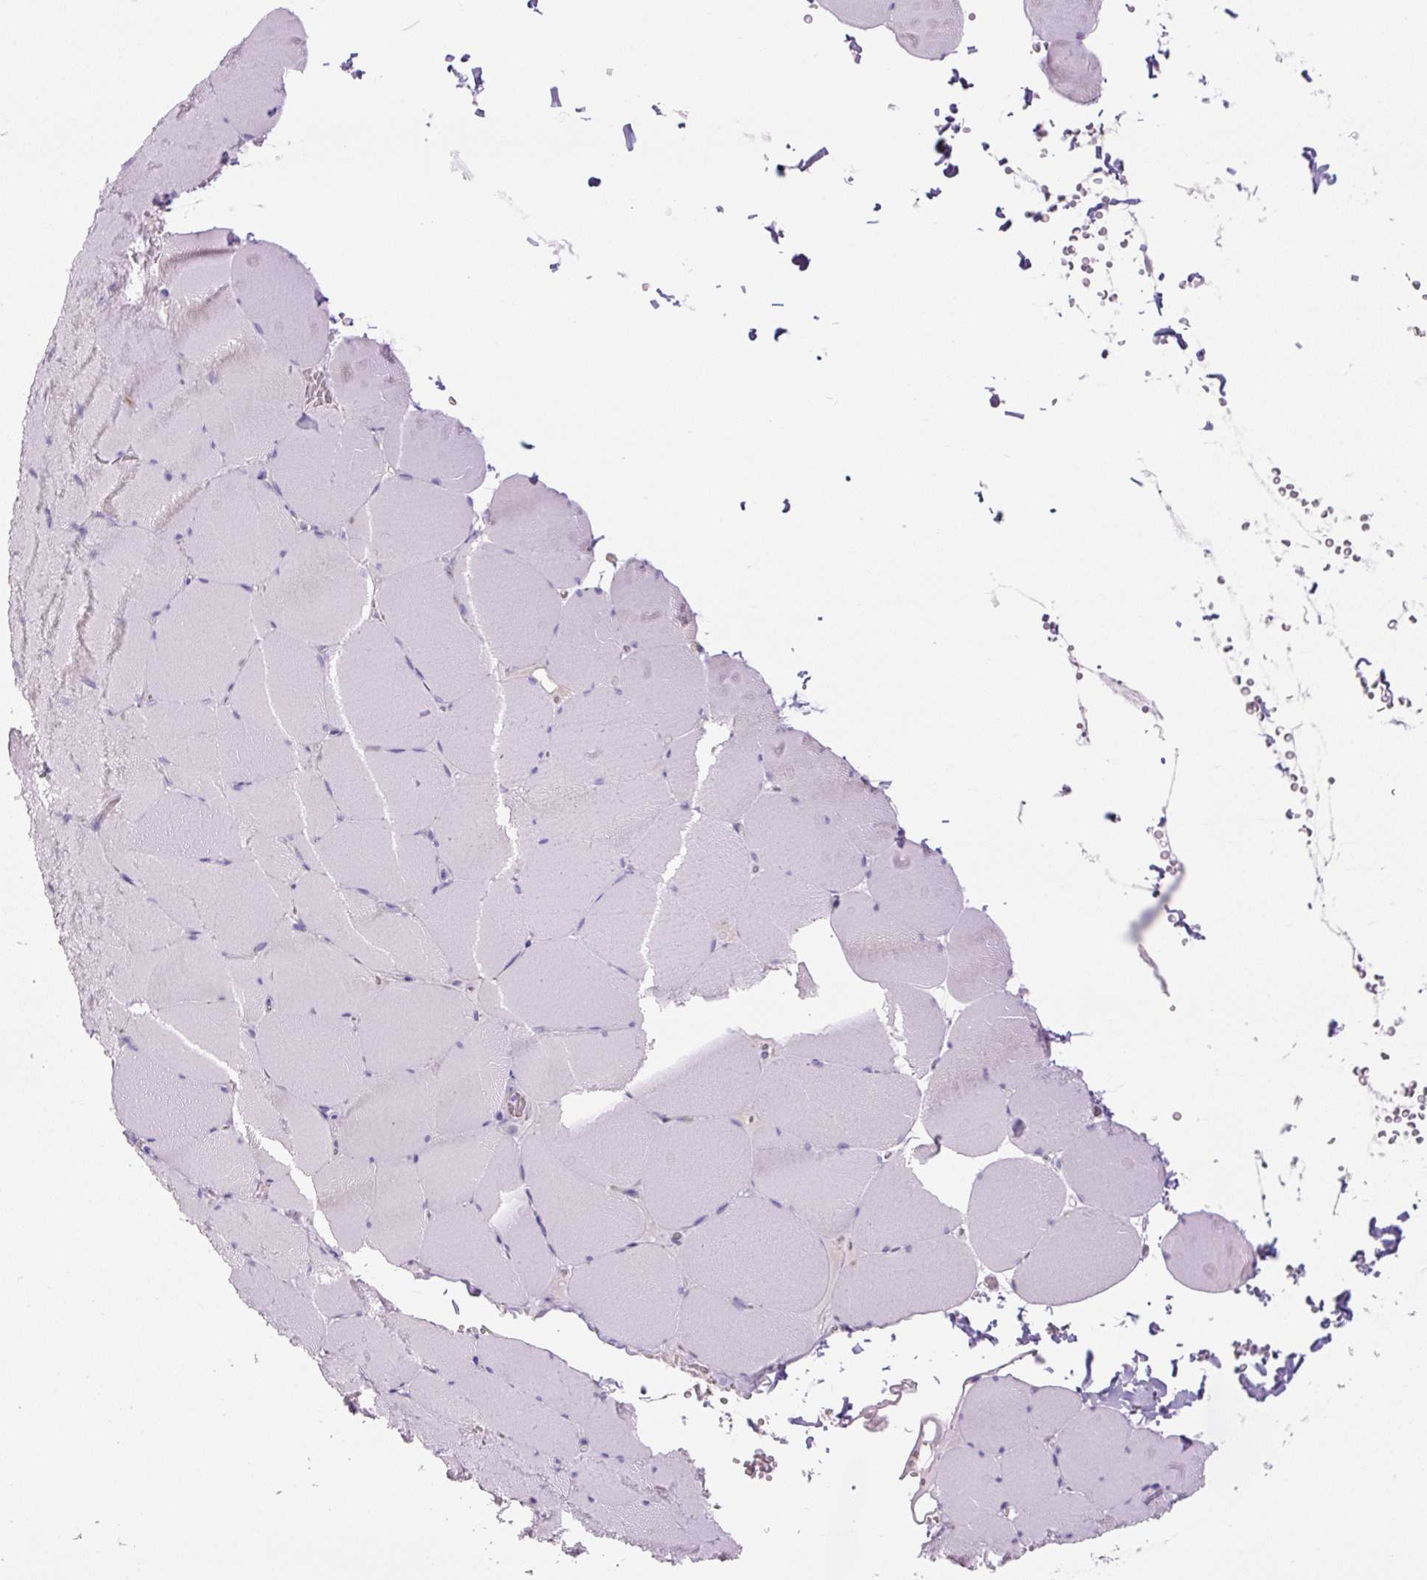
{"staining": {"intensity": "negative", "quantity": "none", "location": "none"}, "tissue": "skeletal muscle", "cell_type": "Myocytes", "image_type": "normal", "snomed": [{"axis": "morphology", "description": "Normal tissue, NOS"}, {"axis": "topography", "description": "Skeletal muscle"}, {"axis": "topography", "description": "Head-Neck"}], "caption": "This is an immunohistochemistry (IHC) image of benign skeletal muscle. There is no staining in myocytes.", "gene": "RSPO4", "patient": {"sex": "male", "age": 66}}